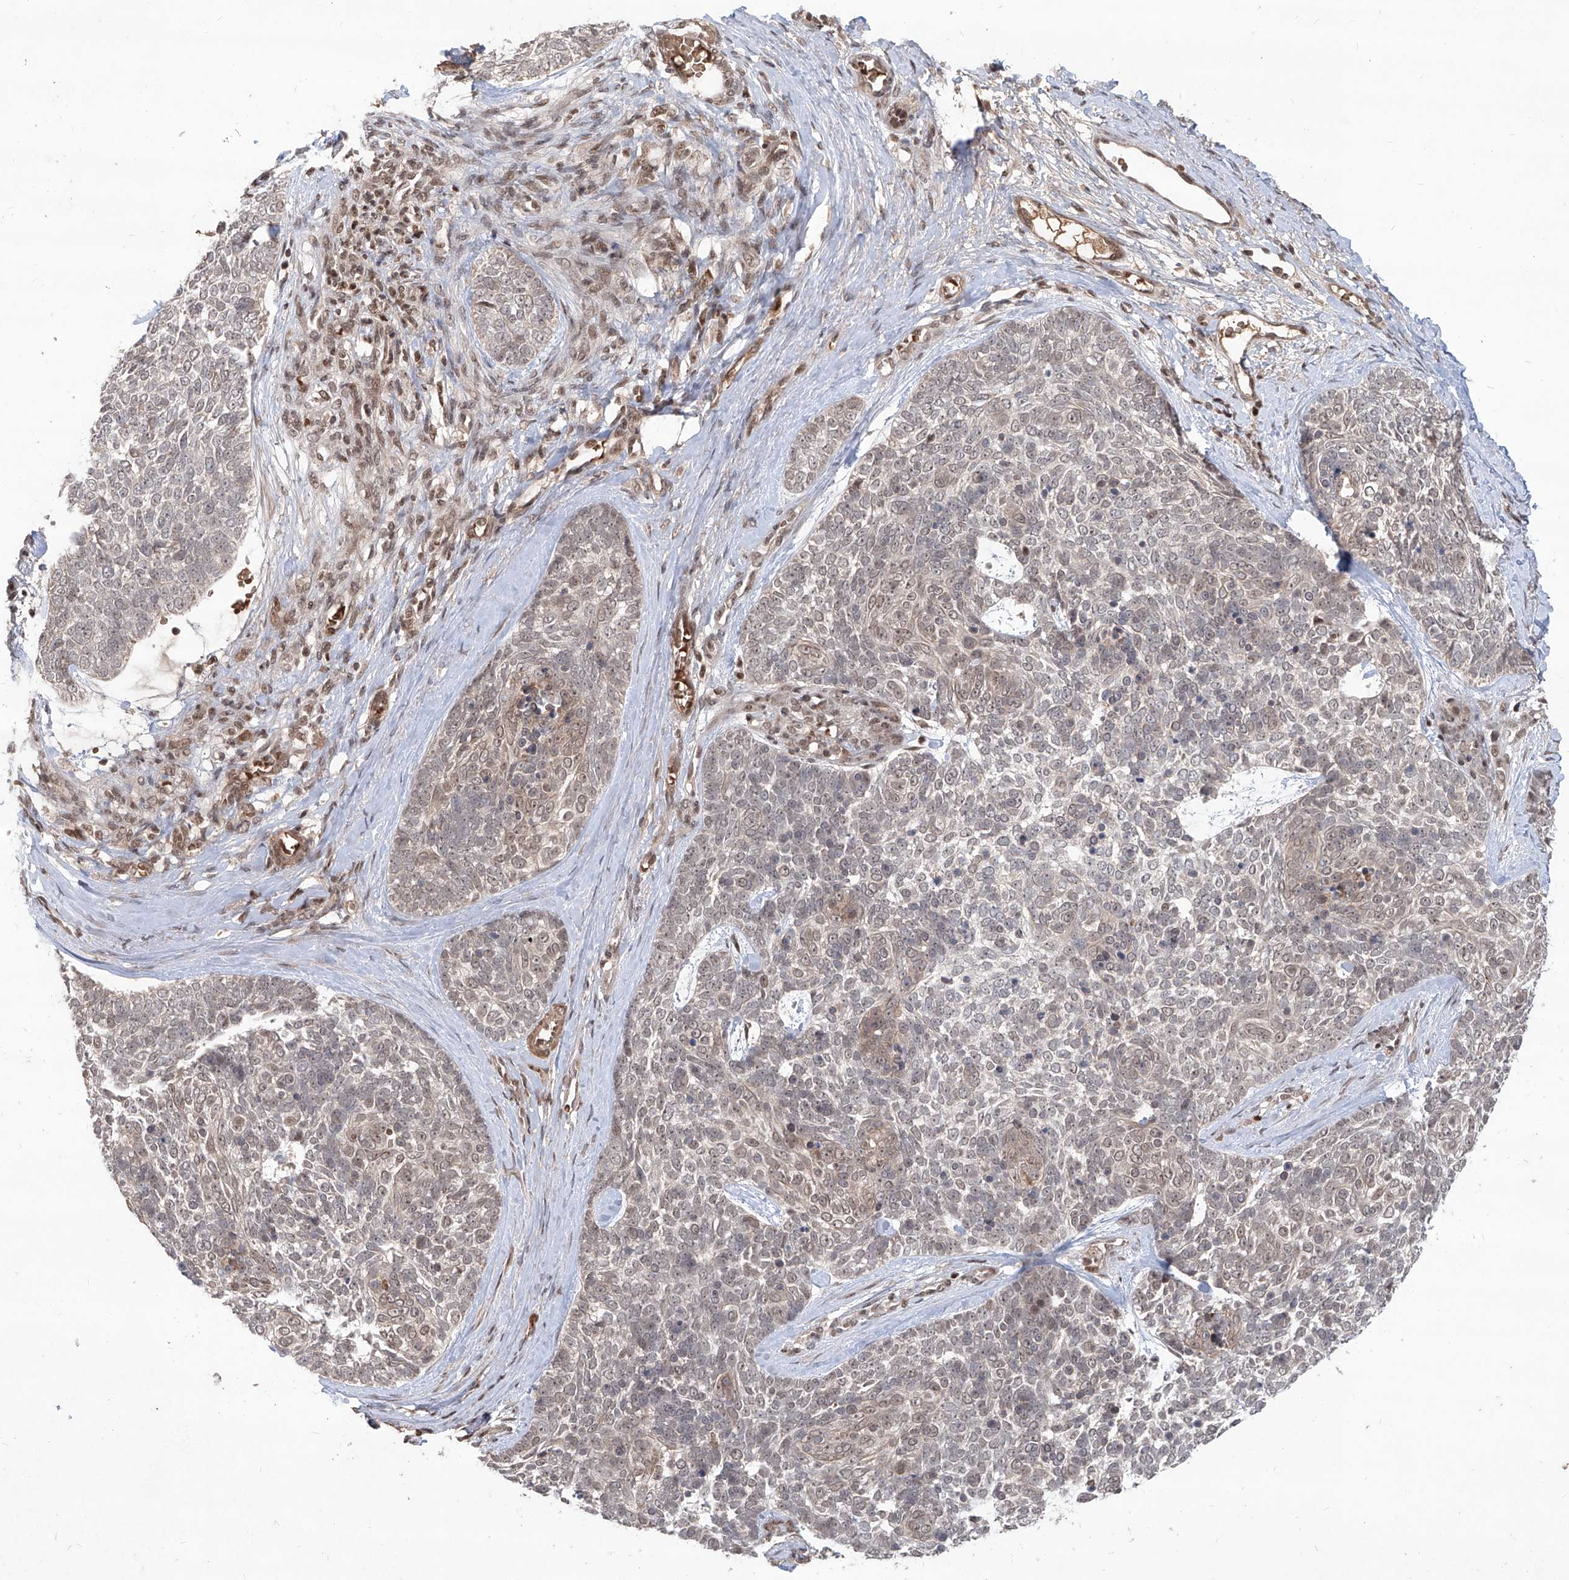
{"staining": {"intensity": "weak", "quantity": "<25%", "location": "nuclear"}, "tissue": "skin cancer", "cell_type": "Tumor cells", "image_type": "cancer", "snomed": [{"axis": "morphology", "description": "Basal cell carcinoma"}, {"axis": "topography", "description": "Skin"}], "caption": "High magnification brightfield microscopy of basal cell carcinoma (skin) stained with DAB (brown) and counterstained with hematoxylin (blue): tumor cells show no significant positivity.", "gene": "IRF2", "patient": {"sex": "female", "age": 81}}